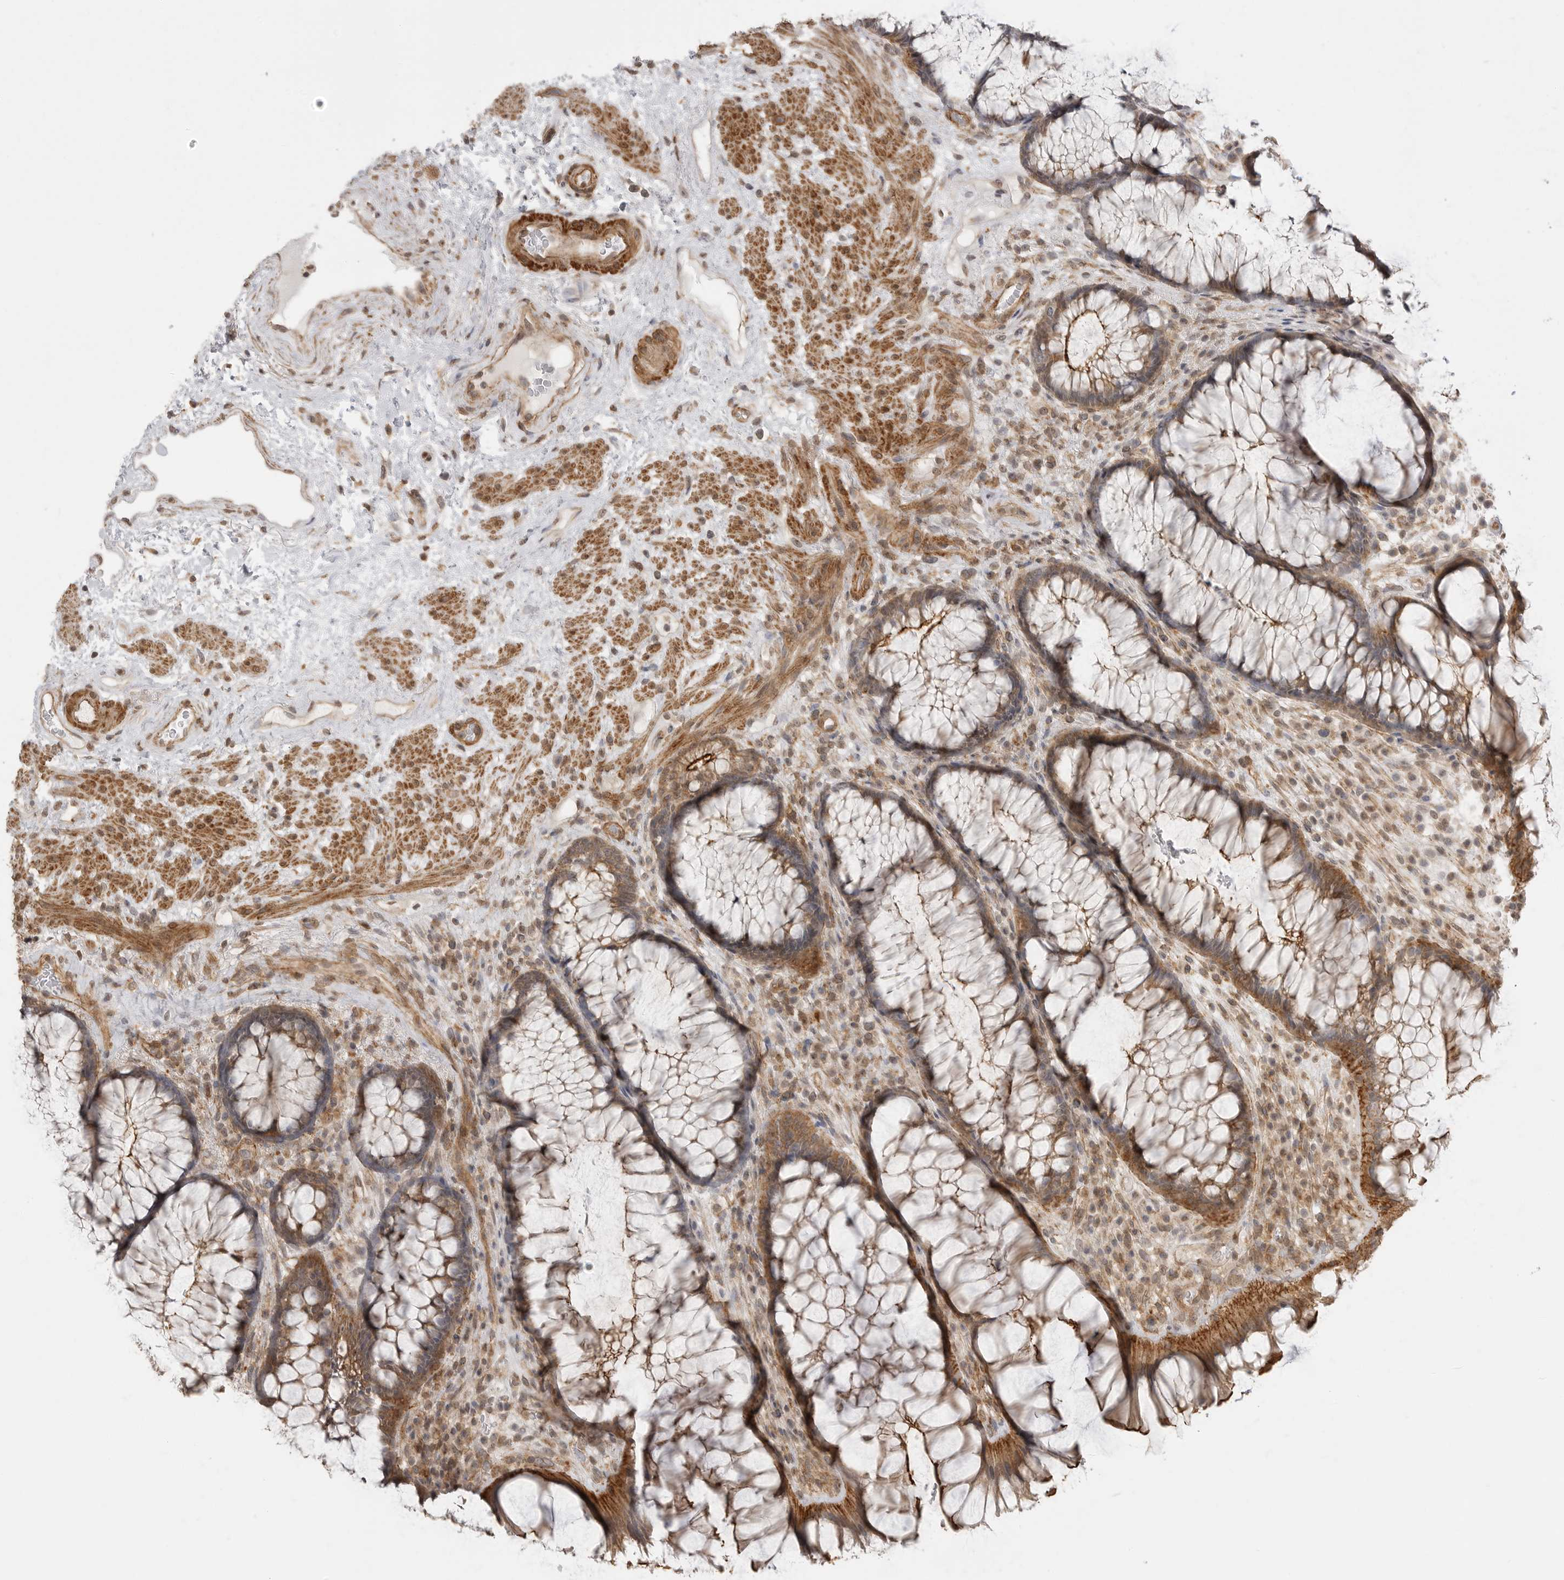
{"staining": {"intensity": "moderate", "quantity": ">75%", "location": "cytoplasmic/membranous"}, "tissue": "rectum", "cell_type": "Glandular cells", "image_type": "normal", "snomed": [{"axis": "morphology", "description": "Normal tissue, NOS"}, {"axis": "topography", "description": "Rectum"}], "caption": "Immunohistochemical staining of unremarkable rectum shows moderate cytoplasmic/membranous protein expression in approximately >75% of glandular cells. (Stains: DAB in brown, nuclei in blue, Microscopy: brightfield microscopy at high magnification).", "gene": "GPC2", "patient": {"sex": "male", "age": 51}}